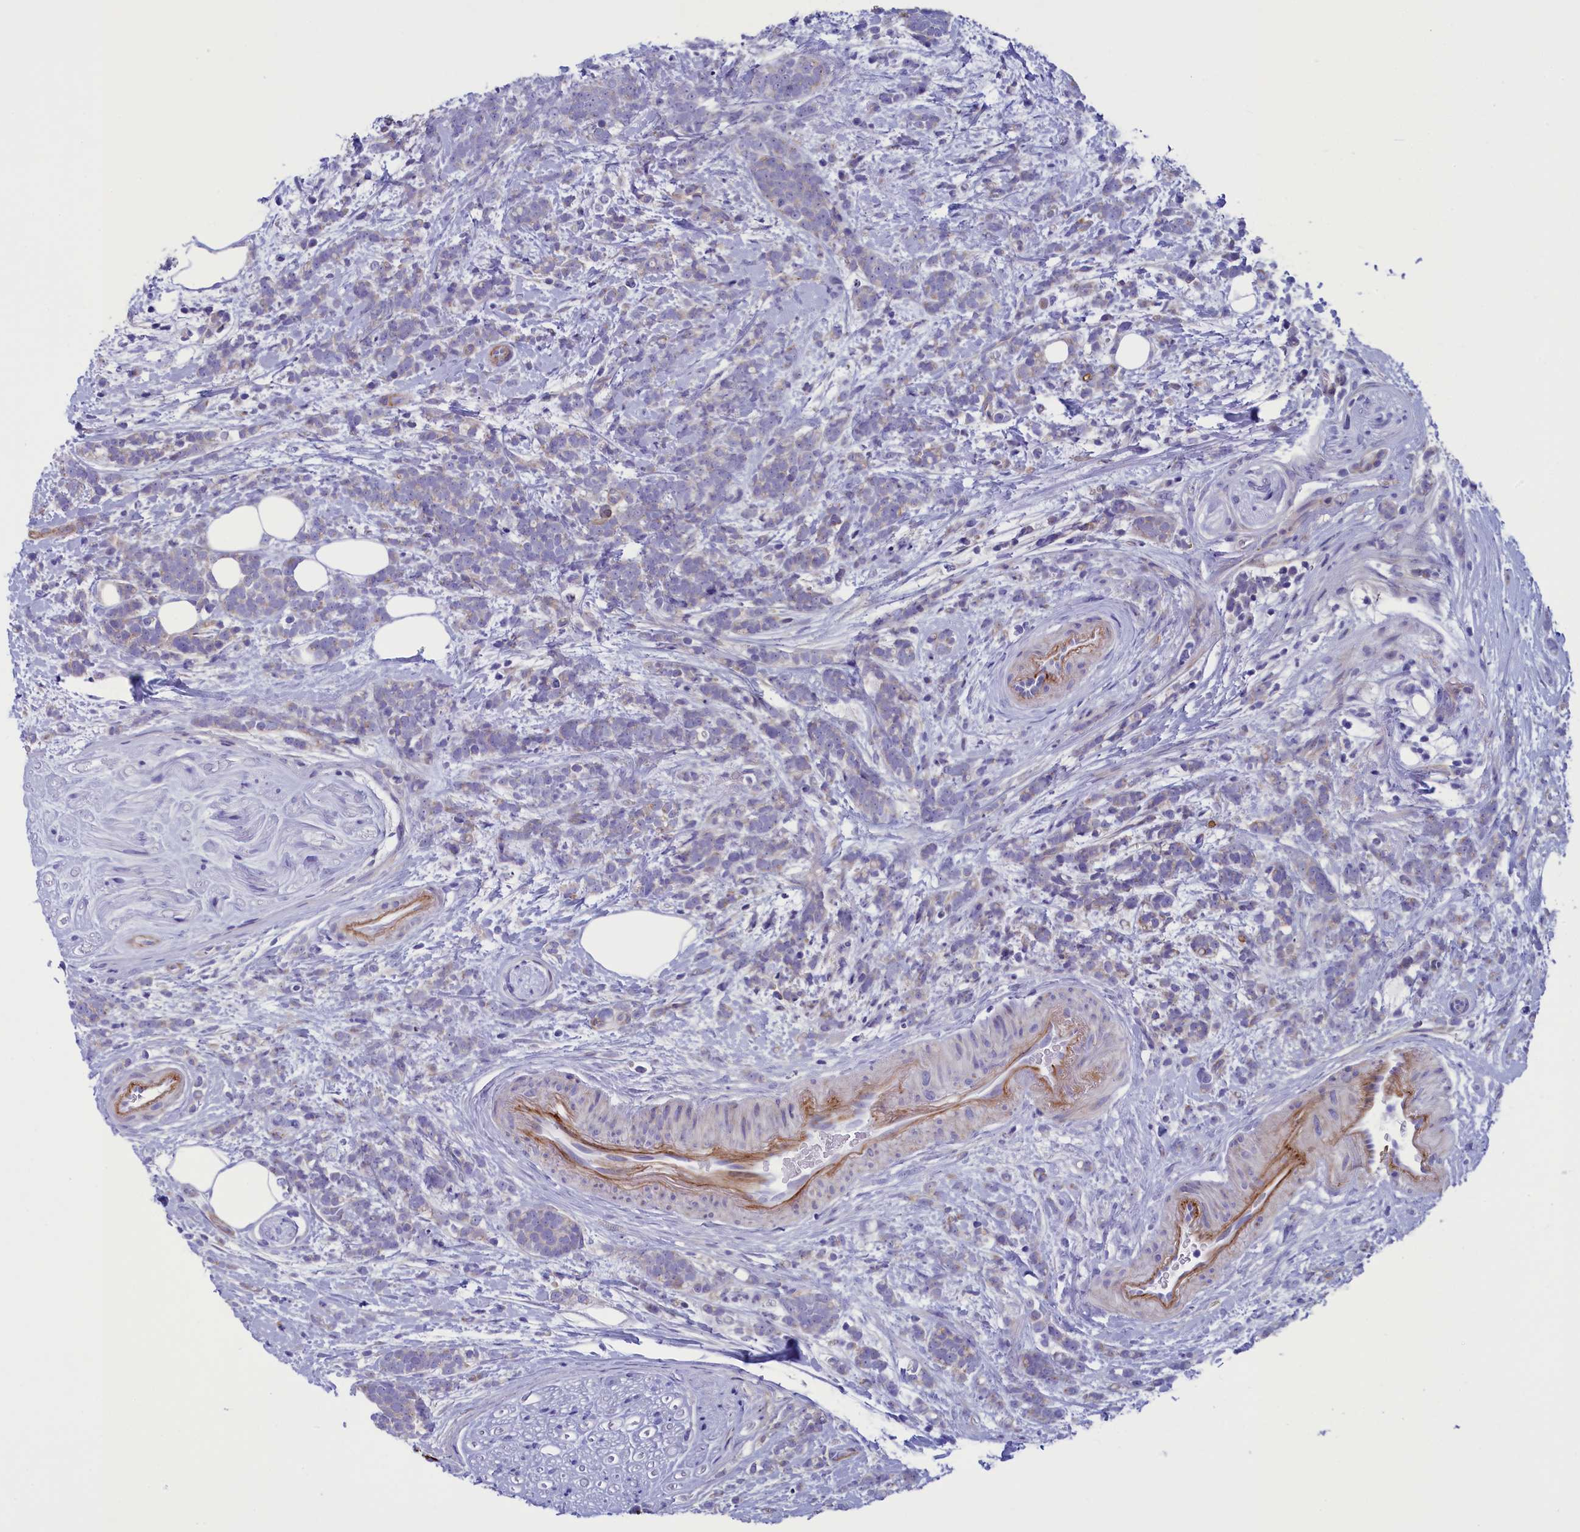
{"staining": {"intensity": "negative", "quantity": "none", "location": "none"}, "tissue": "breast cancer", "cell_type": "Tumor cells", "image_type": "cancer", "snomed": [{"axis": "morphology", "description": "Lobular carcinoma"}, {"axis": "topography", "description": "Breast"}], "caption": "Breast cancer was stained to show a protein in brown. There is no significant positivity in tumor cells.", "gene": "LOXL1", "patient": {"sex": "female", "age": 58}}